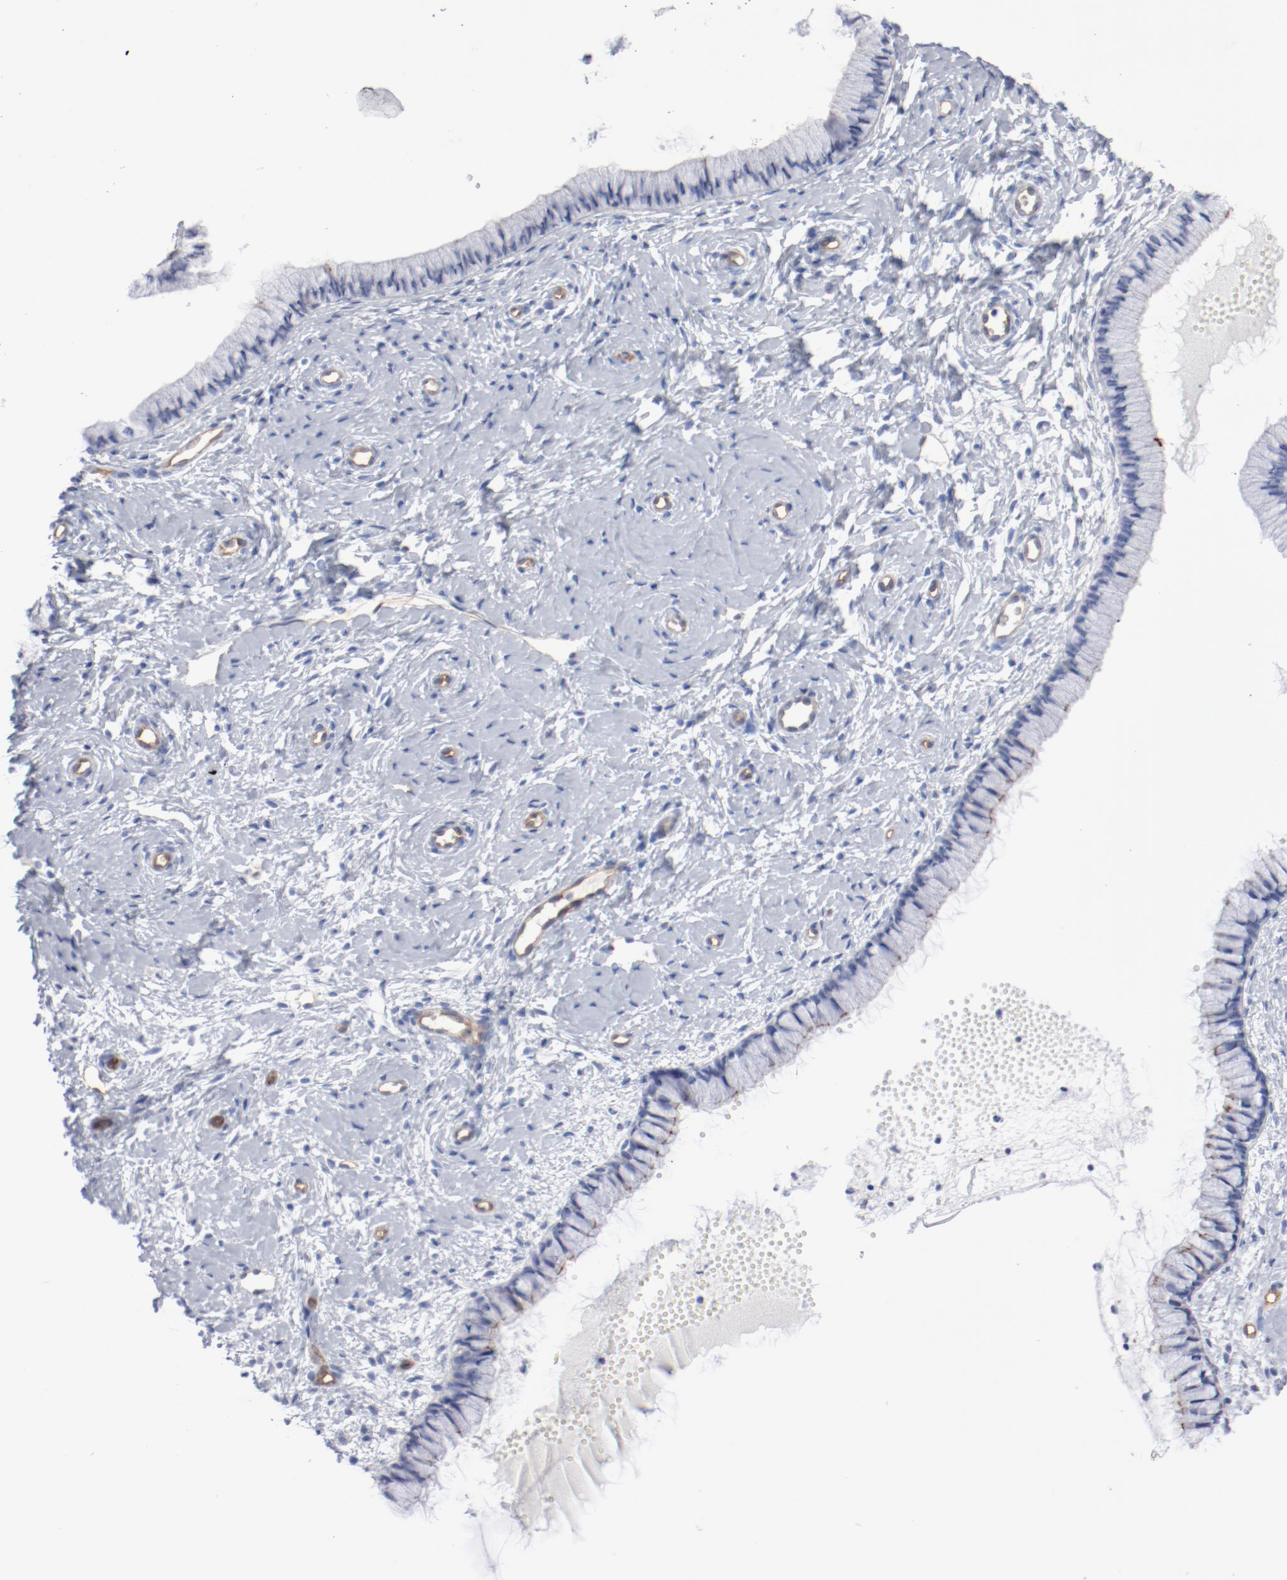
{"staining": {"intensity": "moderate", "quantity": "<25%", "location": "cytoplasmic/membranous"}, "tissue": "cervix", "cell_type": "Glandular cells", "image_type": "normal", "snomed": [{"axis": "morphology", "description": "Normal tissue, NOS"}, {"axis": "topography", "description": "Cervix"}], "caption": "This histopathology image reveals IHC staining of benign human cervix, with low moderate cytoplasmic/membranous positivity in about <25% of glandular cells.", "gene": "SHANK3", "patient": {"sex": "female", "age": 46}}